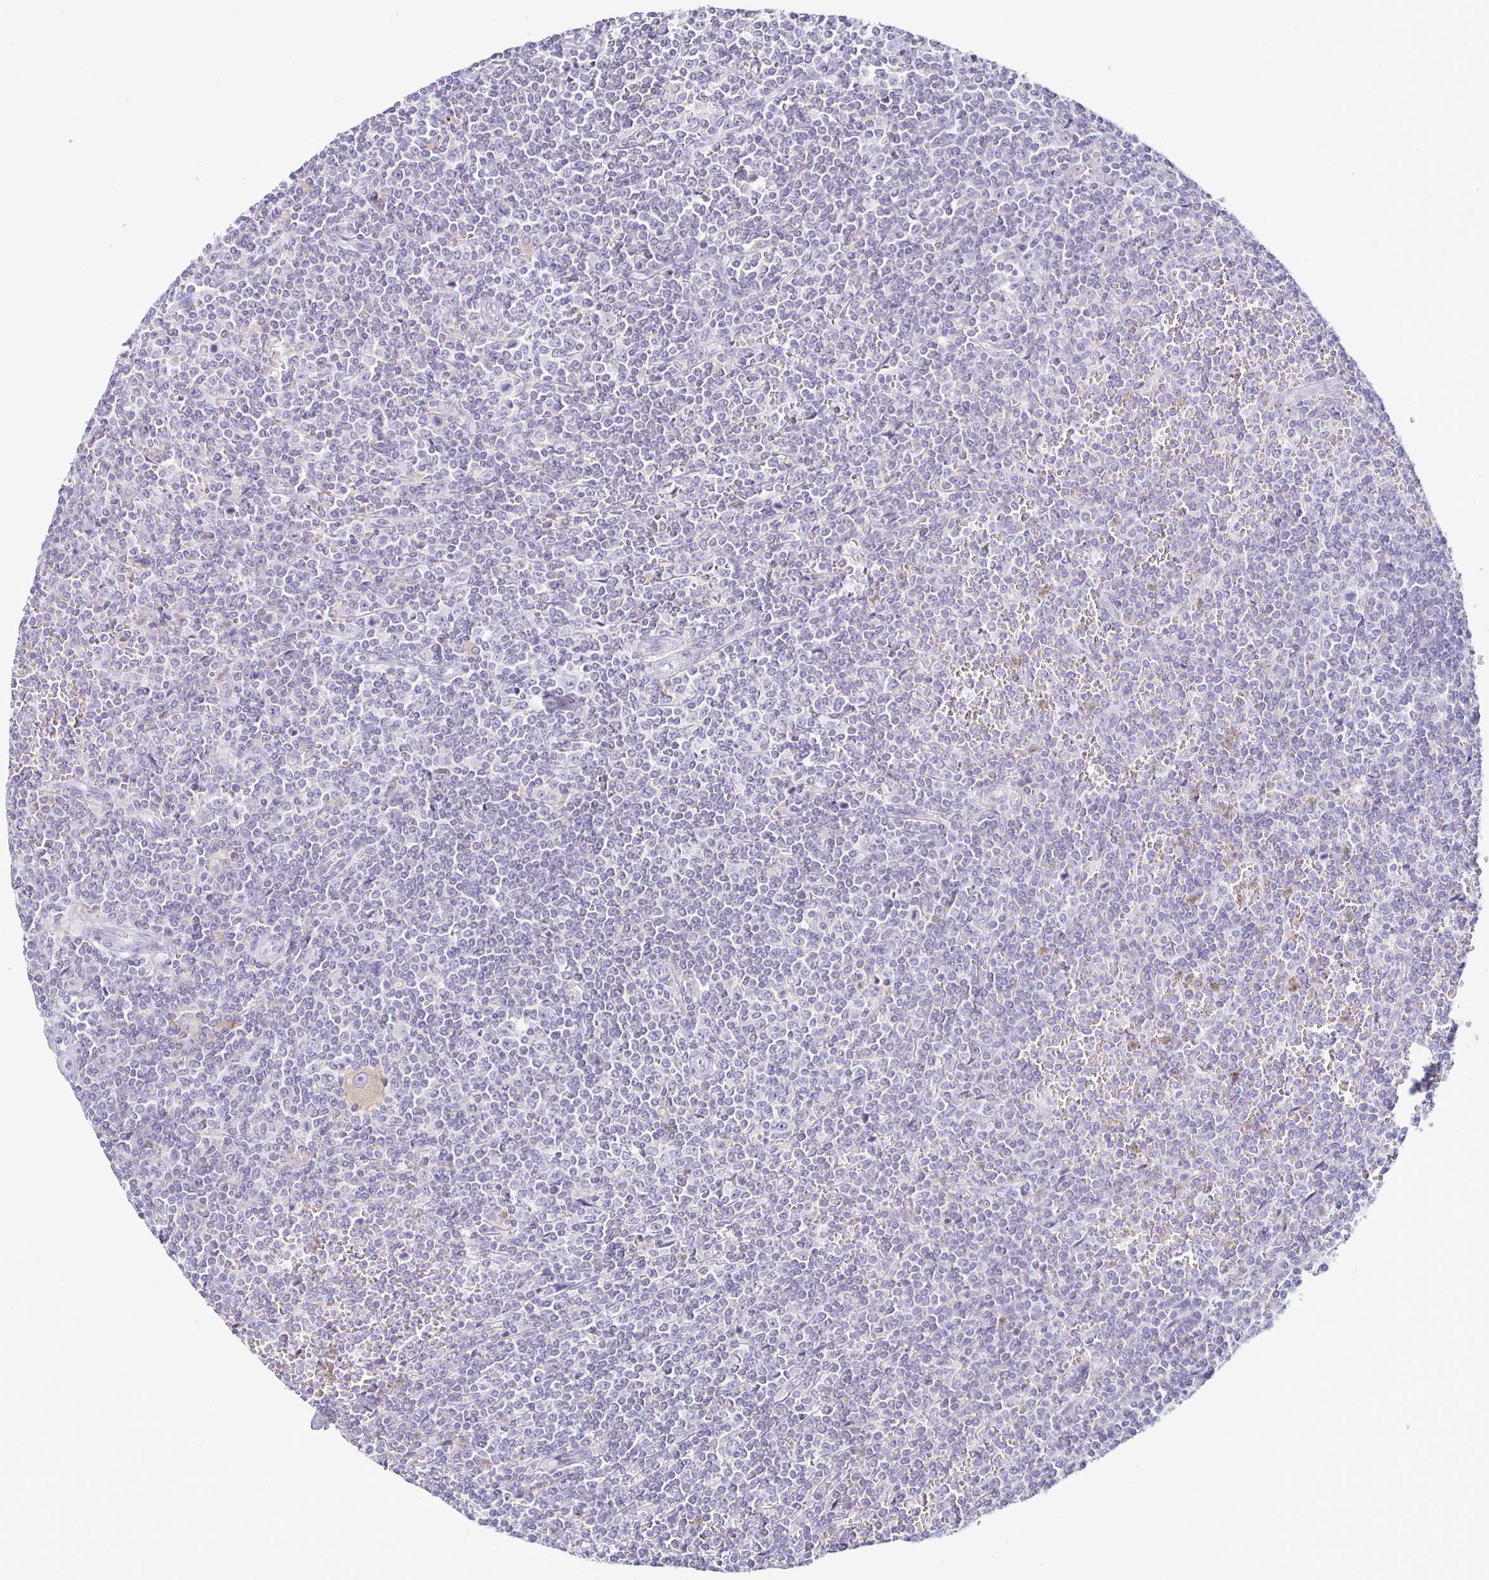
{"staining": {"intensity": "negative", "quantity": "none", "location": "none"}, "tissue": "lymphoma", "cell_type": "Tumor cells", "image_type": "cancer", "snomed": [{"axis": "morphology", "description": "Malignant lymphoma, non-Hodgkin's type, Low grade"}, {"axis": "topography", "description": "Spleen"}], "caption": "Tumor cells are negative for protein expression in human lymphoma.", "gene": "SIRPA", "patient": {"sex": "female", "age": 19}}